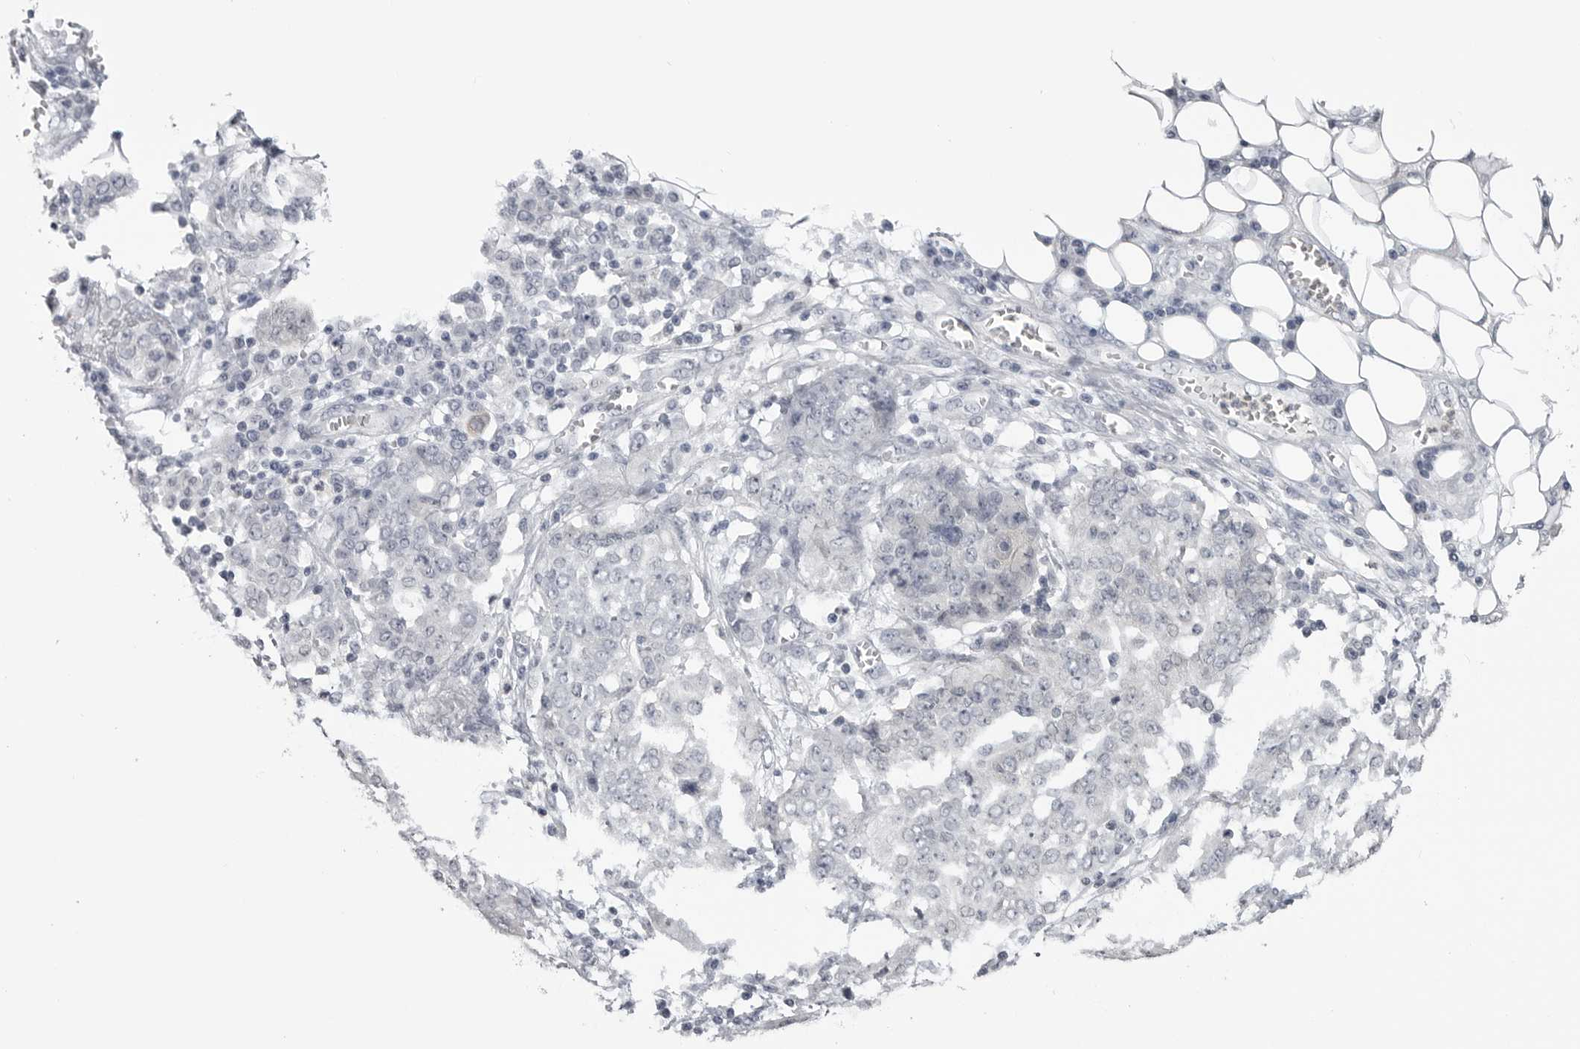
{"staining": {"intensity": "negative", "quantity": "none", "location": "none"}, "tissue": "ovarian cancer", "cell_type": "Tumor cells", "image_type": "cancer", "snomed": [{"axis": "morphology", "description": "Cystadenocarcinoma, serous, NOS"}, {"axis": "topography", "description": "Soft tissue"}, {"axis": "topography", "description": "Ovary"}], "caption": "Tumor cells are negative for protein expression in human ovarian cancer (serous cystadenocarcinoma).", "gene": "GPN2", "patient": {"sex": "female", "age": 57}}